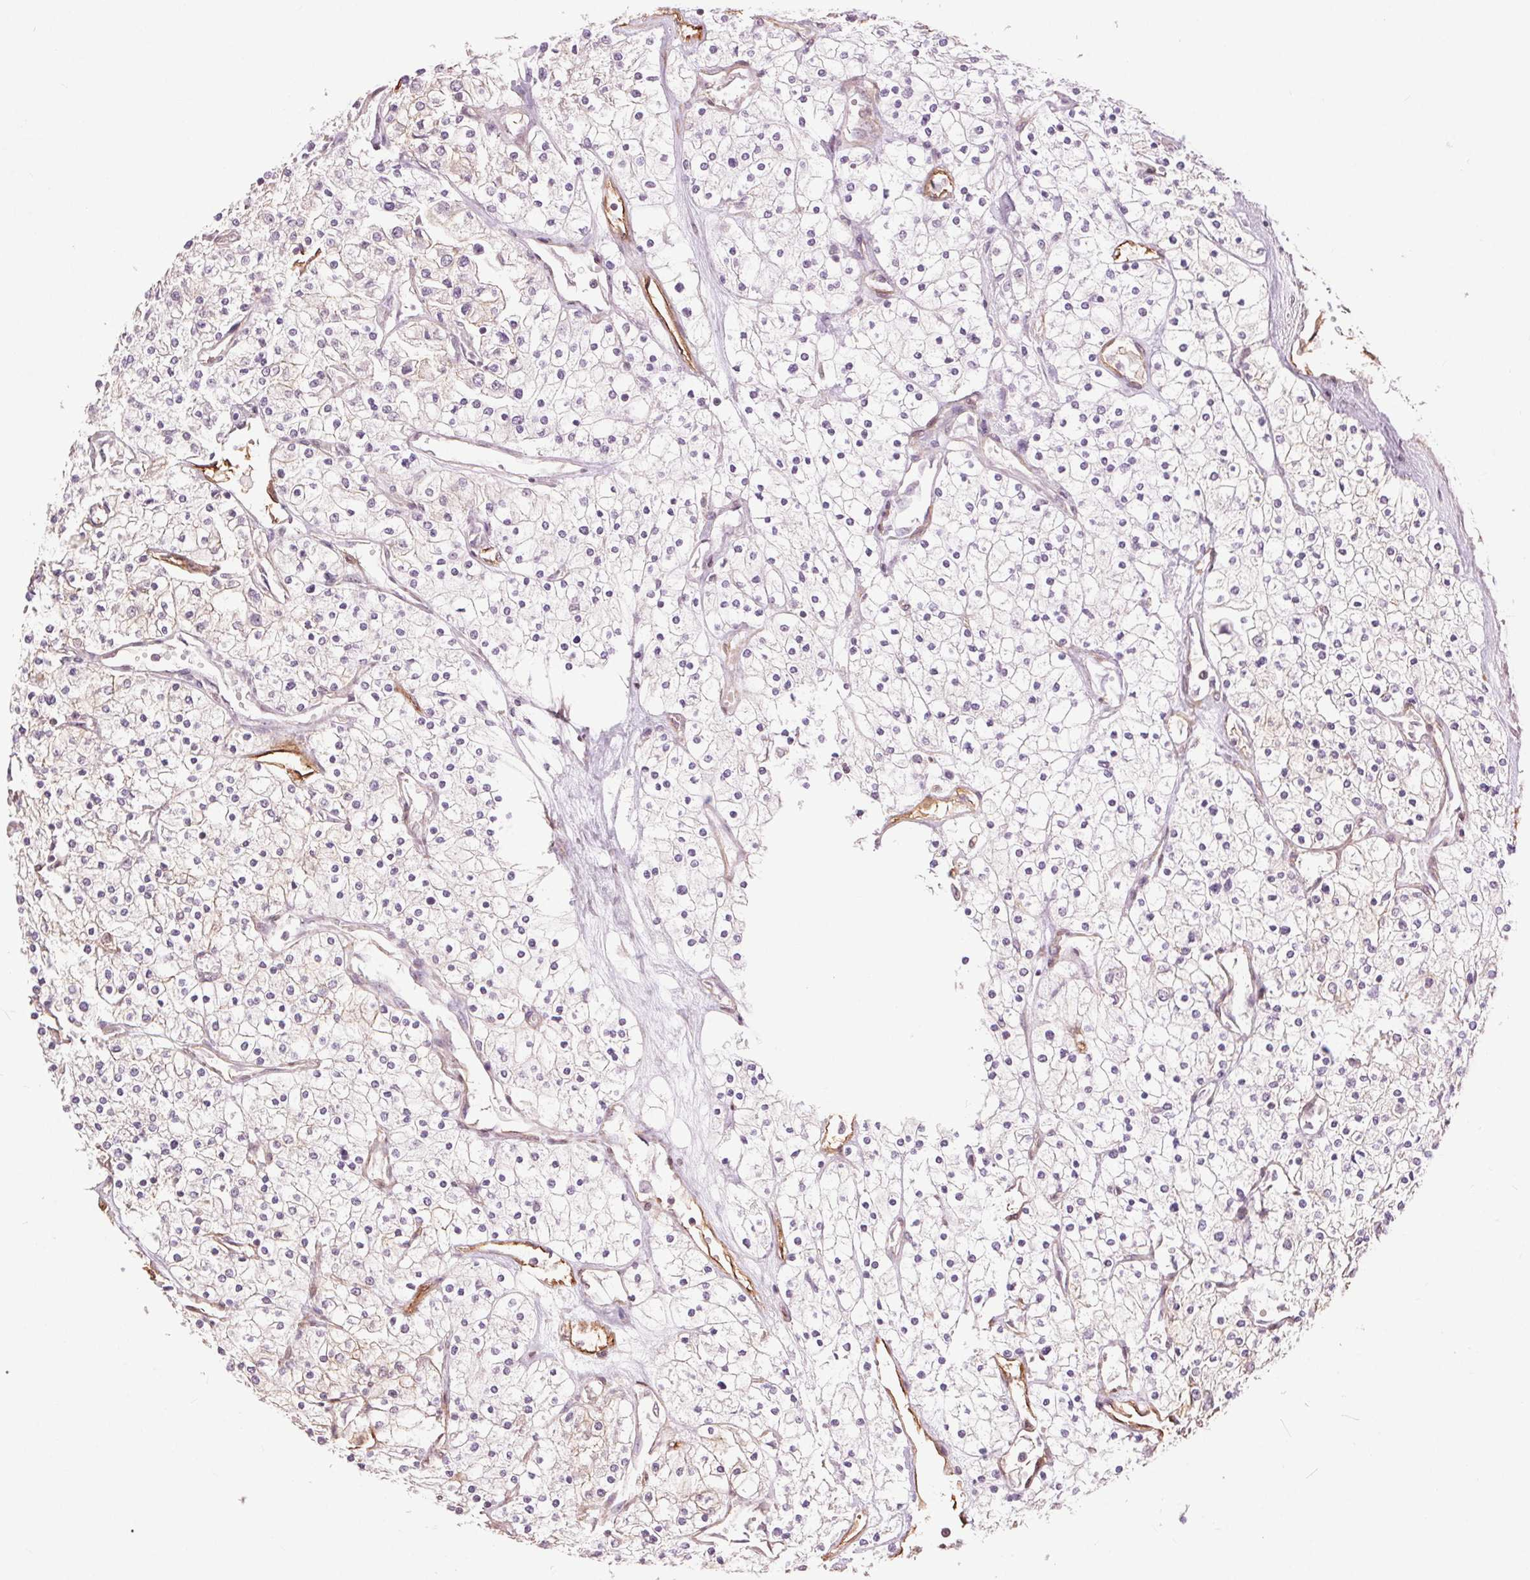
{"staining": {"intensity": "negative", "quantity": "none", "location": "none"}, "tissue": "renal cancer", "cell_type": "Tumor cells", "image_type": "cancer", "snomed": [{"axis": "morphology", "description": "Adenocarcinoma, NOS"}, {"axis": "topography", "description": "Kidney"}], "caption": "Protein analysis of renal adenocarcinoma reveals no significant positivity in tumor cells. (Brightfield microscopy of DAB (3,3'-diaminobenzidine) immunohistochemistry at high magnification).", "gene": "PALM", "patient": {"sex": "male", "age": 80}}